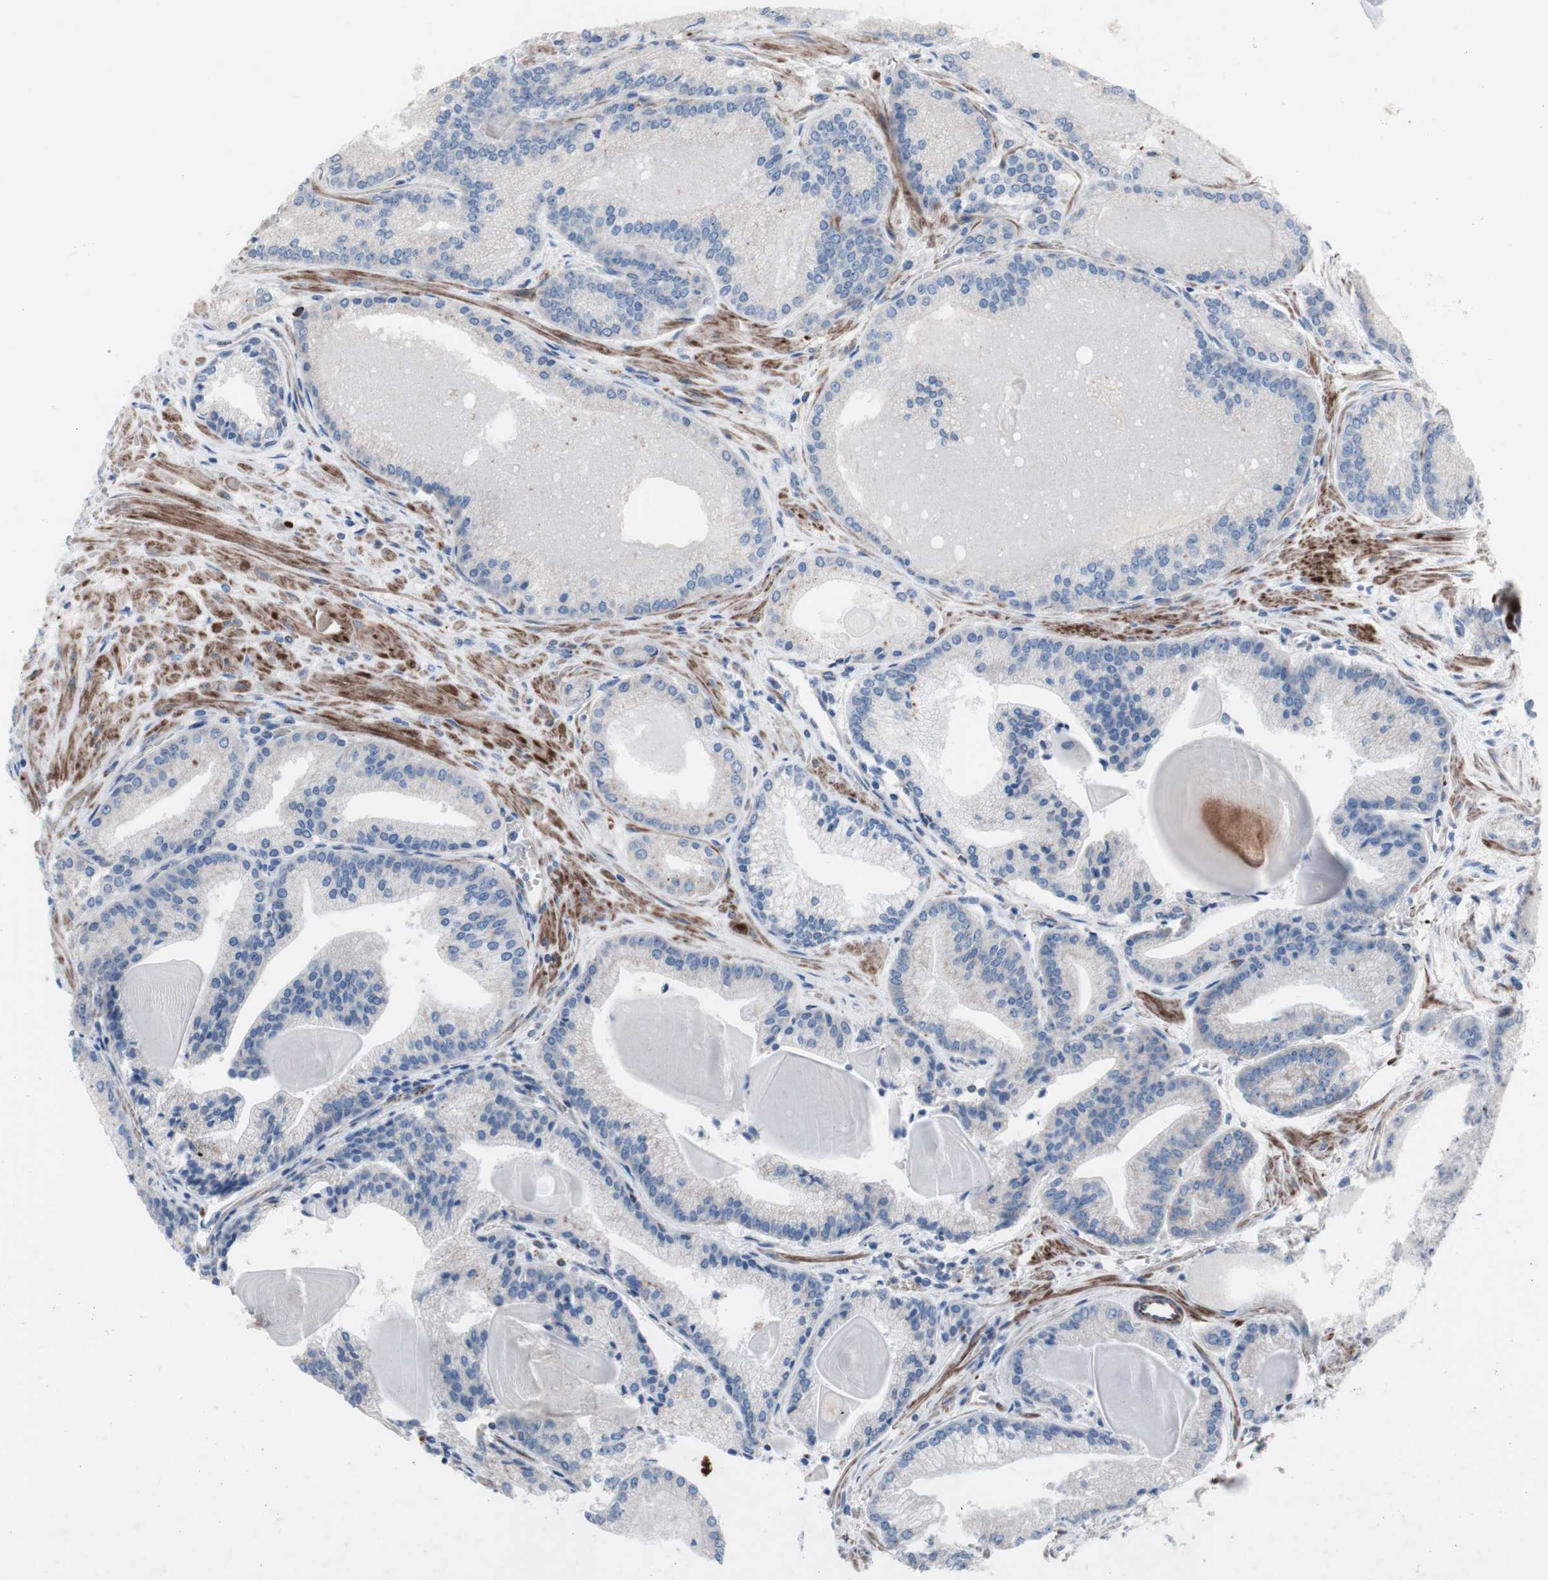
{"staining": {"intensity": "negative", "quantity": "none", "location": "none"}, "tissue": "prostate cancer", "cell_type": "Tumor cells", "image_type": "cancer", "snomed": [{"axis": "morphology", "description": "Adenocarcinoma, Low grade"}, {"axis": "topography", "description": "Prostate"}], "caption": "IHC photomicrograph of prostate cancer (low-grade adenocarcinoma) stained for a protein (brown), which demonstrates no staining in tumor cells. (Immunohistochemistry, brightfield microscopy, high magnification).", "gene": "AGPAT5", "patient": {"sex": "male", "age": 59}}